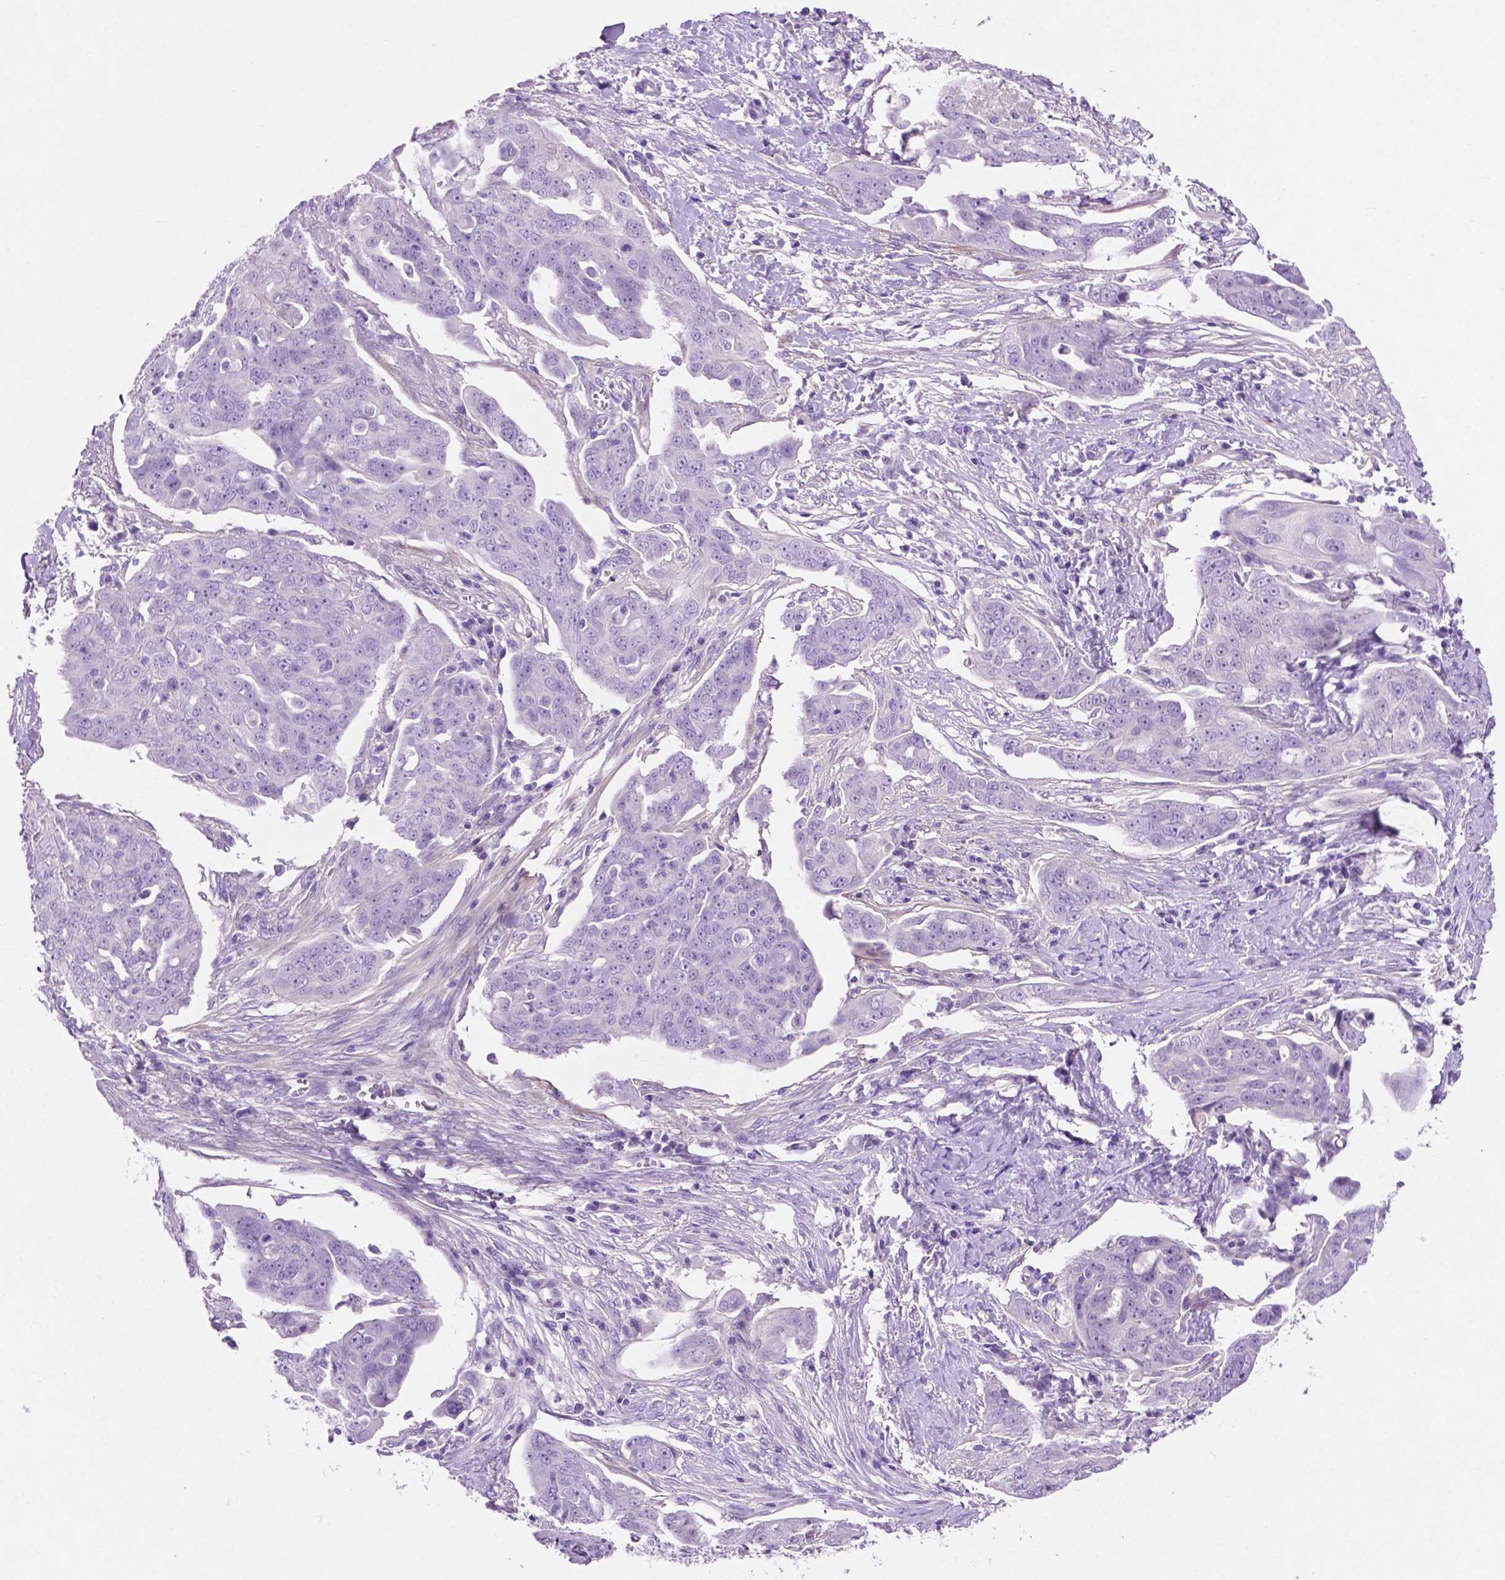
{"staining": {"intensity": "negative", "quantity": "none", "location": "none"}, "tissue": "ovarian cancer", "cell_type": "Tumor cells", "image_type": "cancer", "snomed": [{"axis": "morphology", "description": "Carcinoma, endometroid"}, {"axis": "topography", "description": "Ovary"}], "caption": "DAB immunohistochemical staining of human endometroid carcinoma (ovarian) exhibits no significant expression in tumor cells.", "gene": "ASPG", "patient": {"sex": "female", "age": 70}}